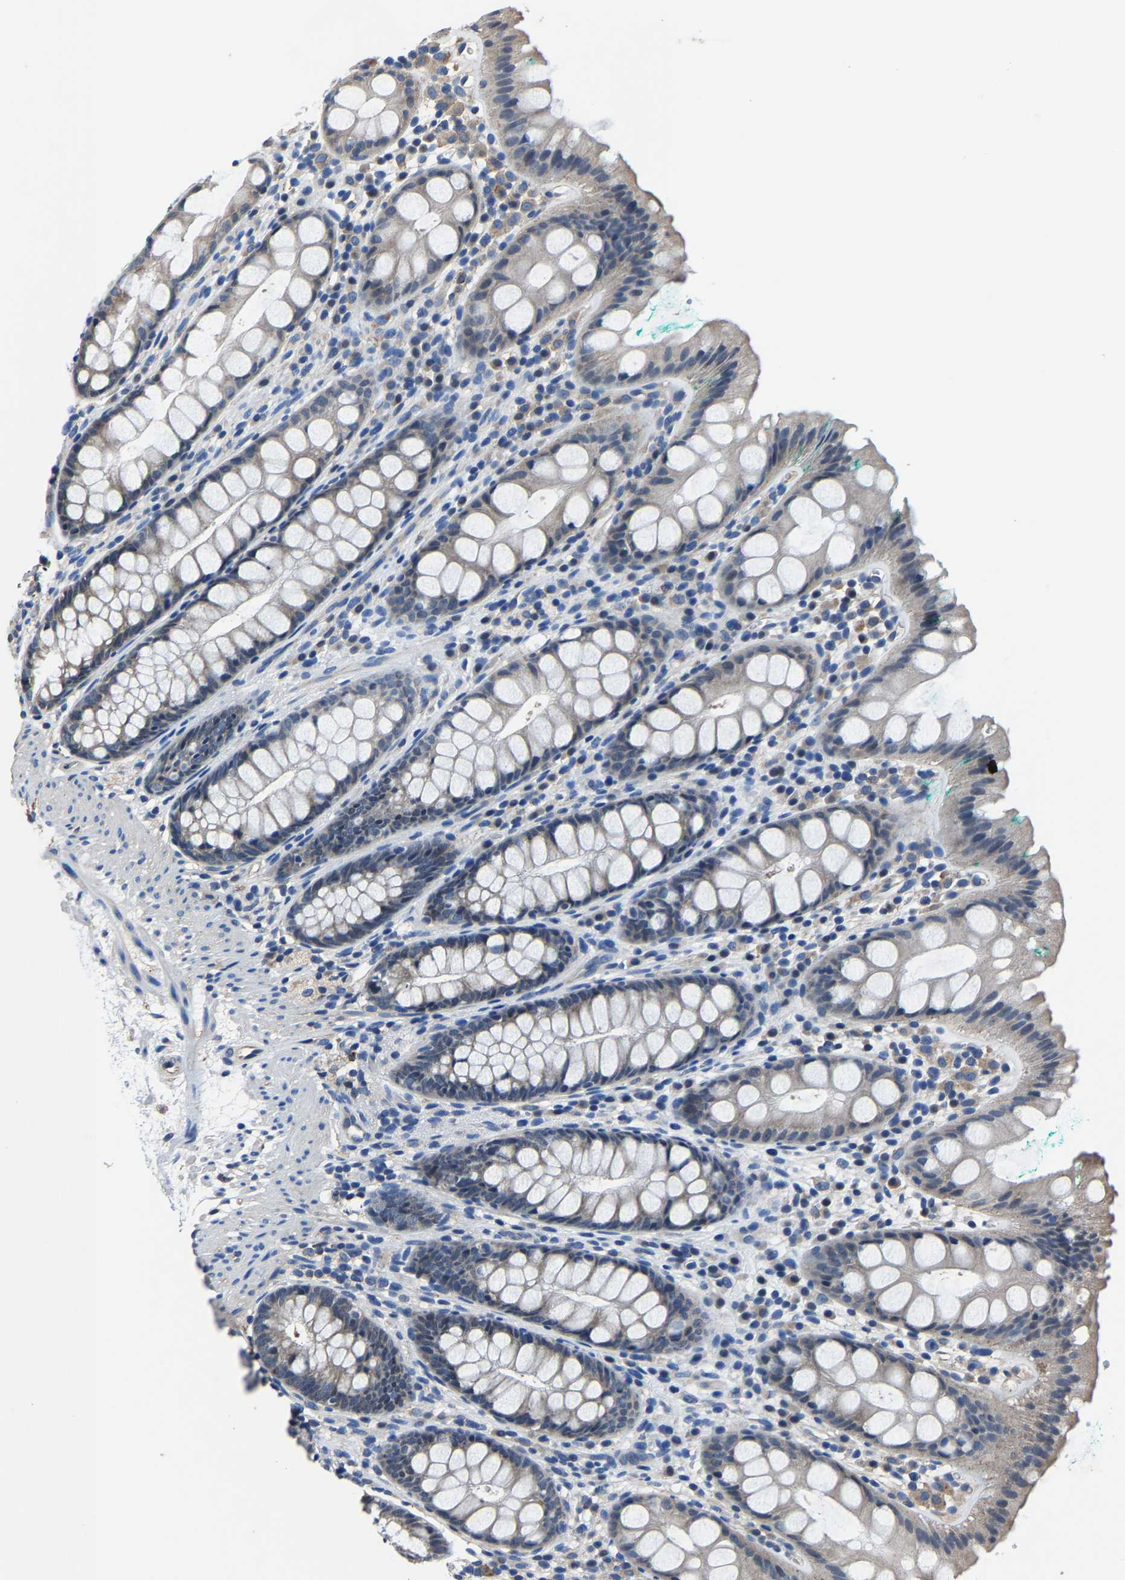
{"staining": {"intensity": "weak", "quantity": "25%-75%", "location": "cytoplasmic/membranous"}, "tissue": "rectum", "cell_type": "Glandular cells", "image_type": "normal", "snomed": [{"axis": "morphology", "description": "Normal tissue, NOS"}, {"axis": "topography", "description": "Rectum"}], "caption": "Unremarkable rectum displays weak cytoplasmic/membranous expression in about 25%-75% of glandular cells, visualized by immunohistochemistry. The staining was performed using DAB (3,3'-diaminobenzidine), with brown indicating positive protein expression. Nuclei are stained blue with hematoxylin.", "gene": "STRBP", "patient": {"sex": "female", "age": 65}}